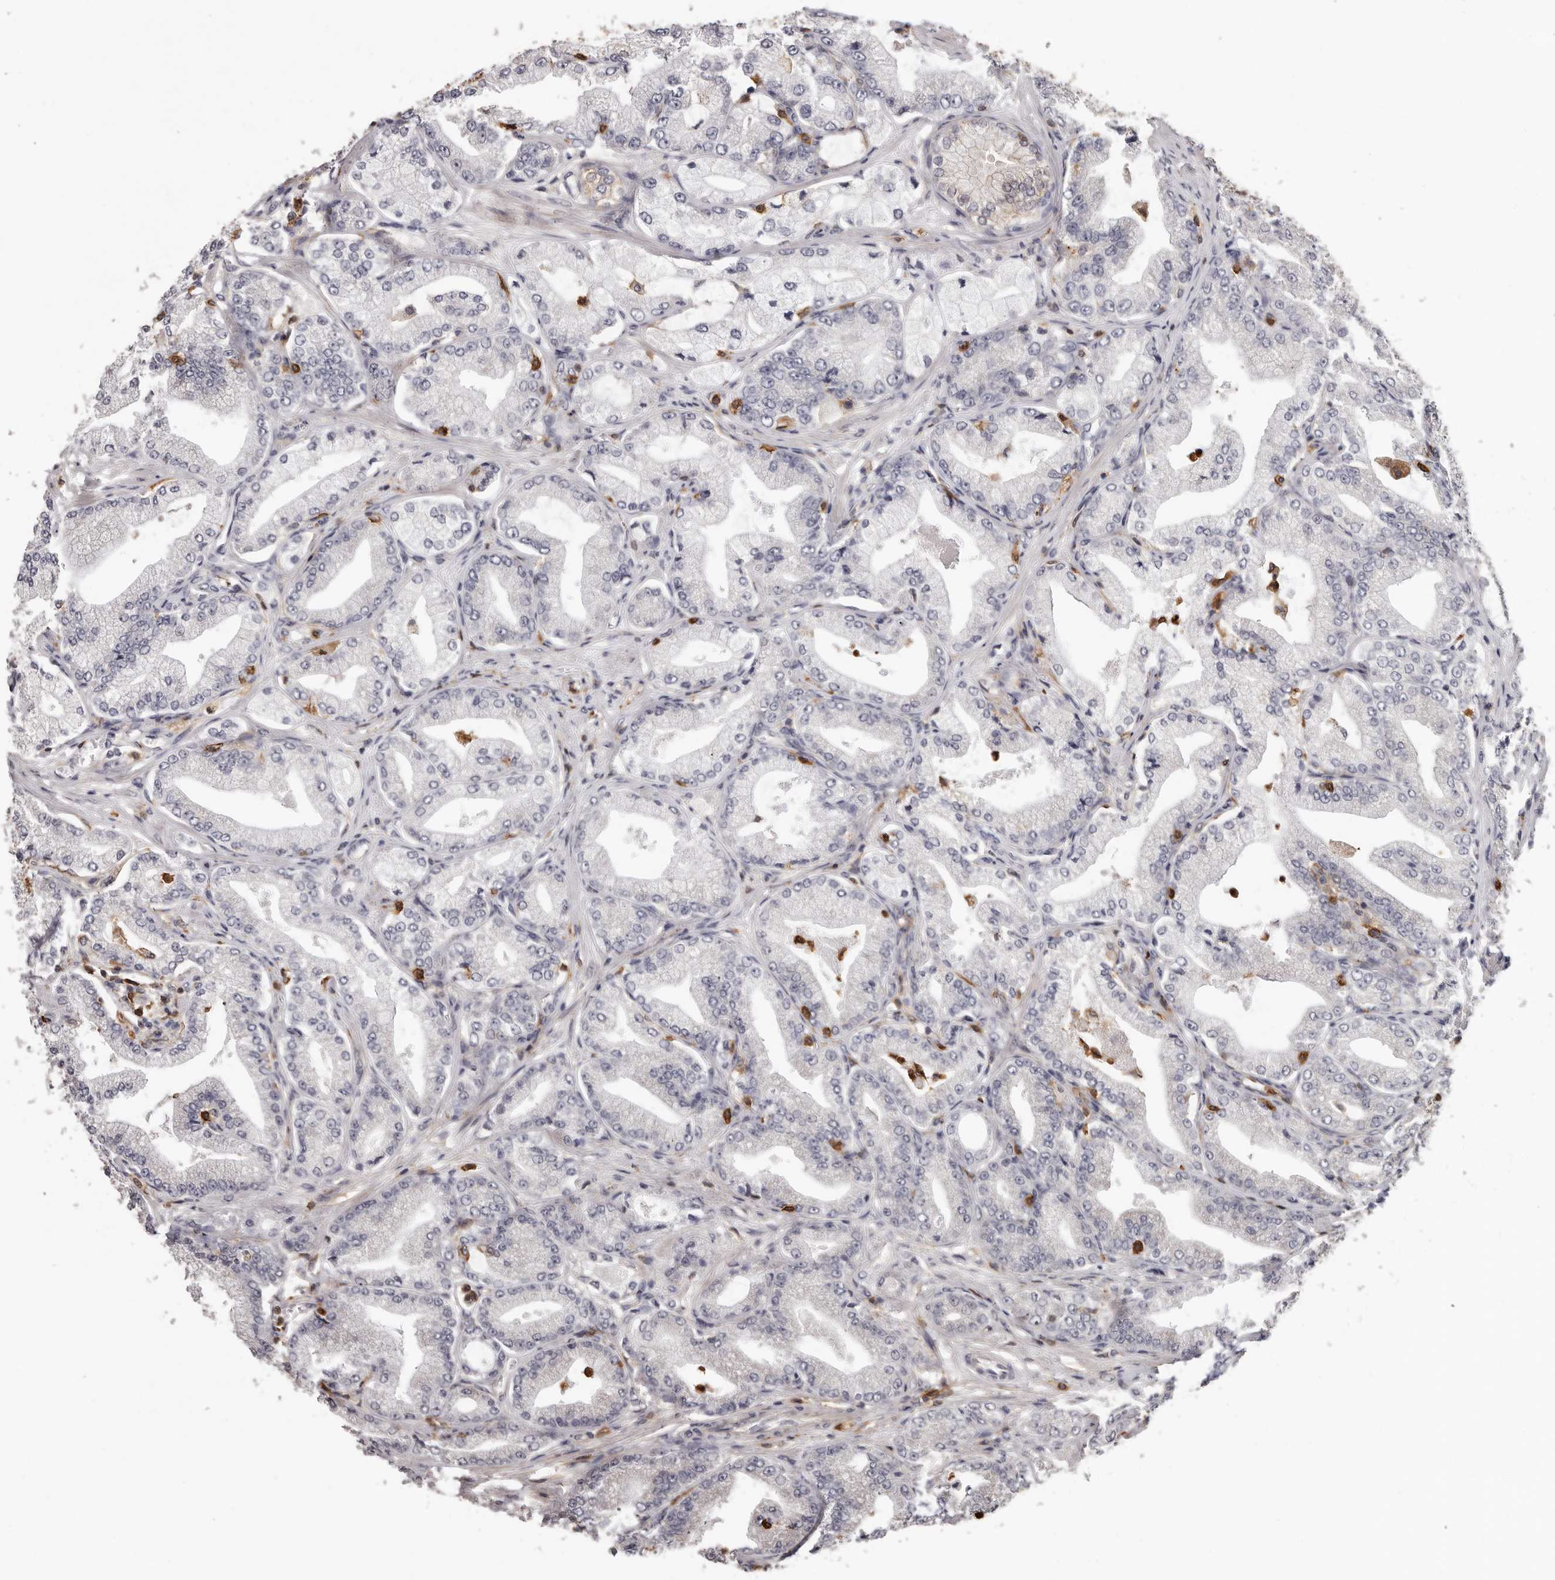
{"staining": {"intensity": "negative", "quantity": "none", "location": "none"}, "tissue": "prostate cancer", "cell_type": "Tumor cells", "image_type": "cancer", "snomed": [{"axis": "morphology", "description": "Adenocarcinoma, Low grade"}, {"axis": "topography", "description": "Prostate"}], "caption": "Tumor cells are negative for brown protein staining in adenocarcinoma (low-grade) (prostate).", "gene": "PRR12", "patient": {"sex": "male", "age": 63}}